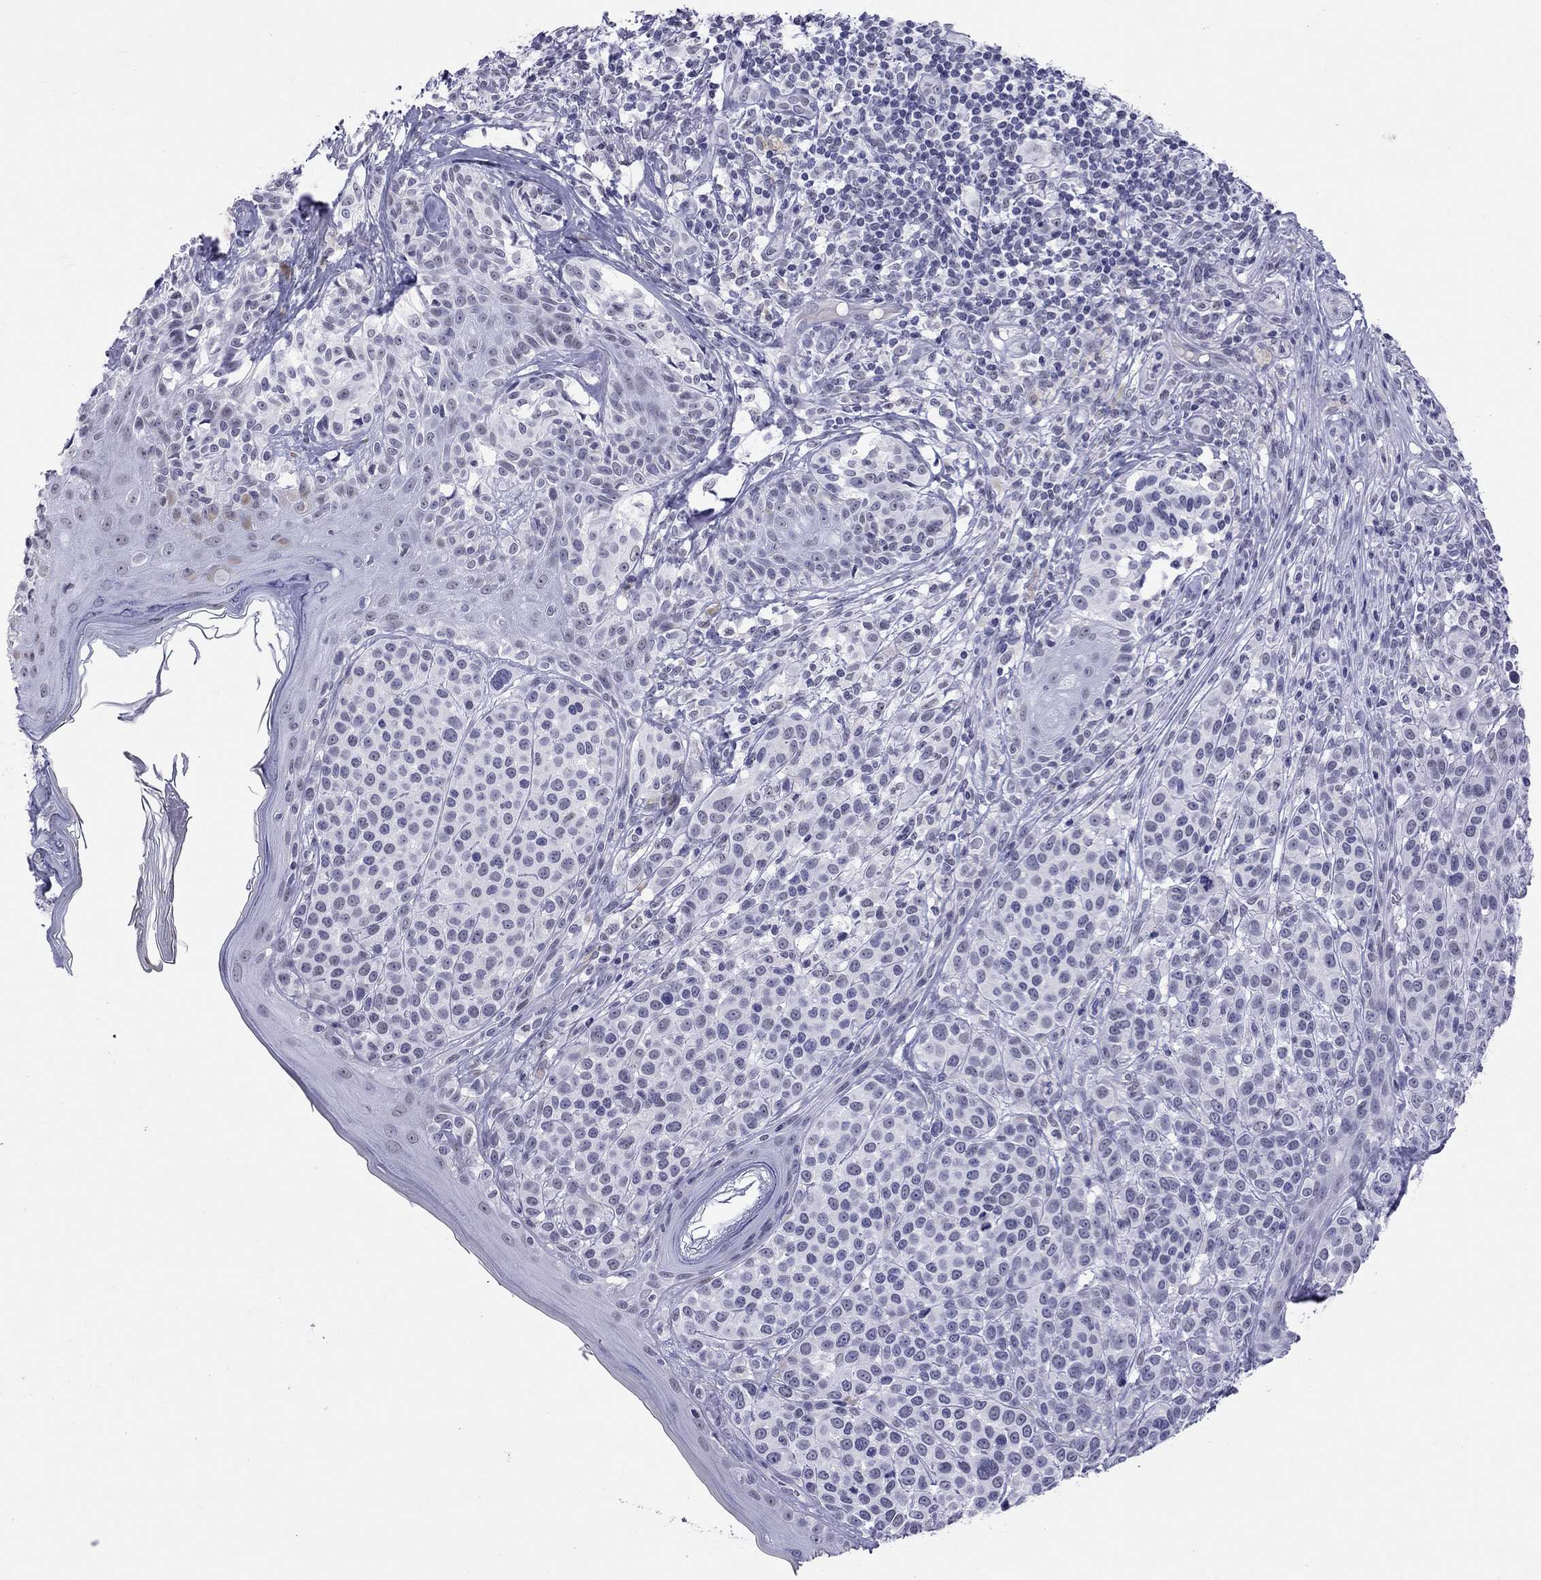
{"staining": {"intensity": "negative", "quantity": "none", "location": "none"}, "tissue": "melanoma", "cell_type": "Tumor cells", "image_type": "cancer", "snomed": [{"axis": "morphology", "description": "Malignant melanoma, NOS"}, {"axis": "topography", "description": "Skin"}], "caption": "Immunohistochemical staining of human melanoma reveals no significant positivity in tumor cells.", "gene": "JHY", "patient": {"sex": "male", "age": 79}}